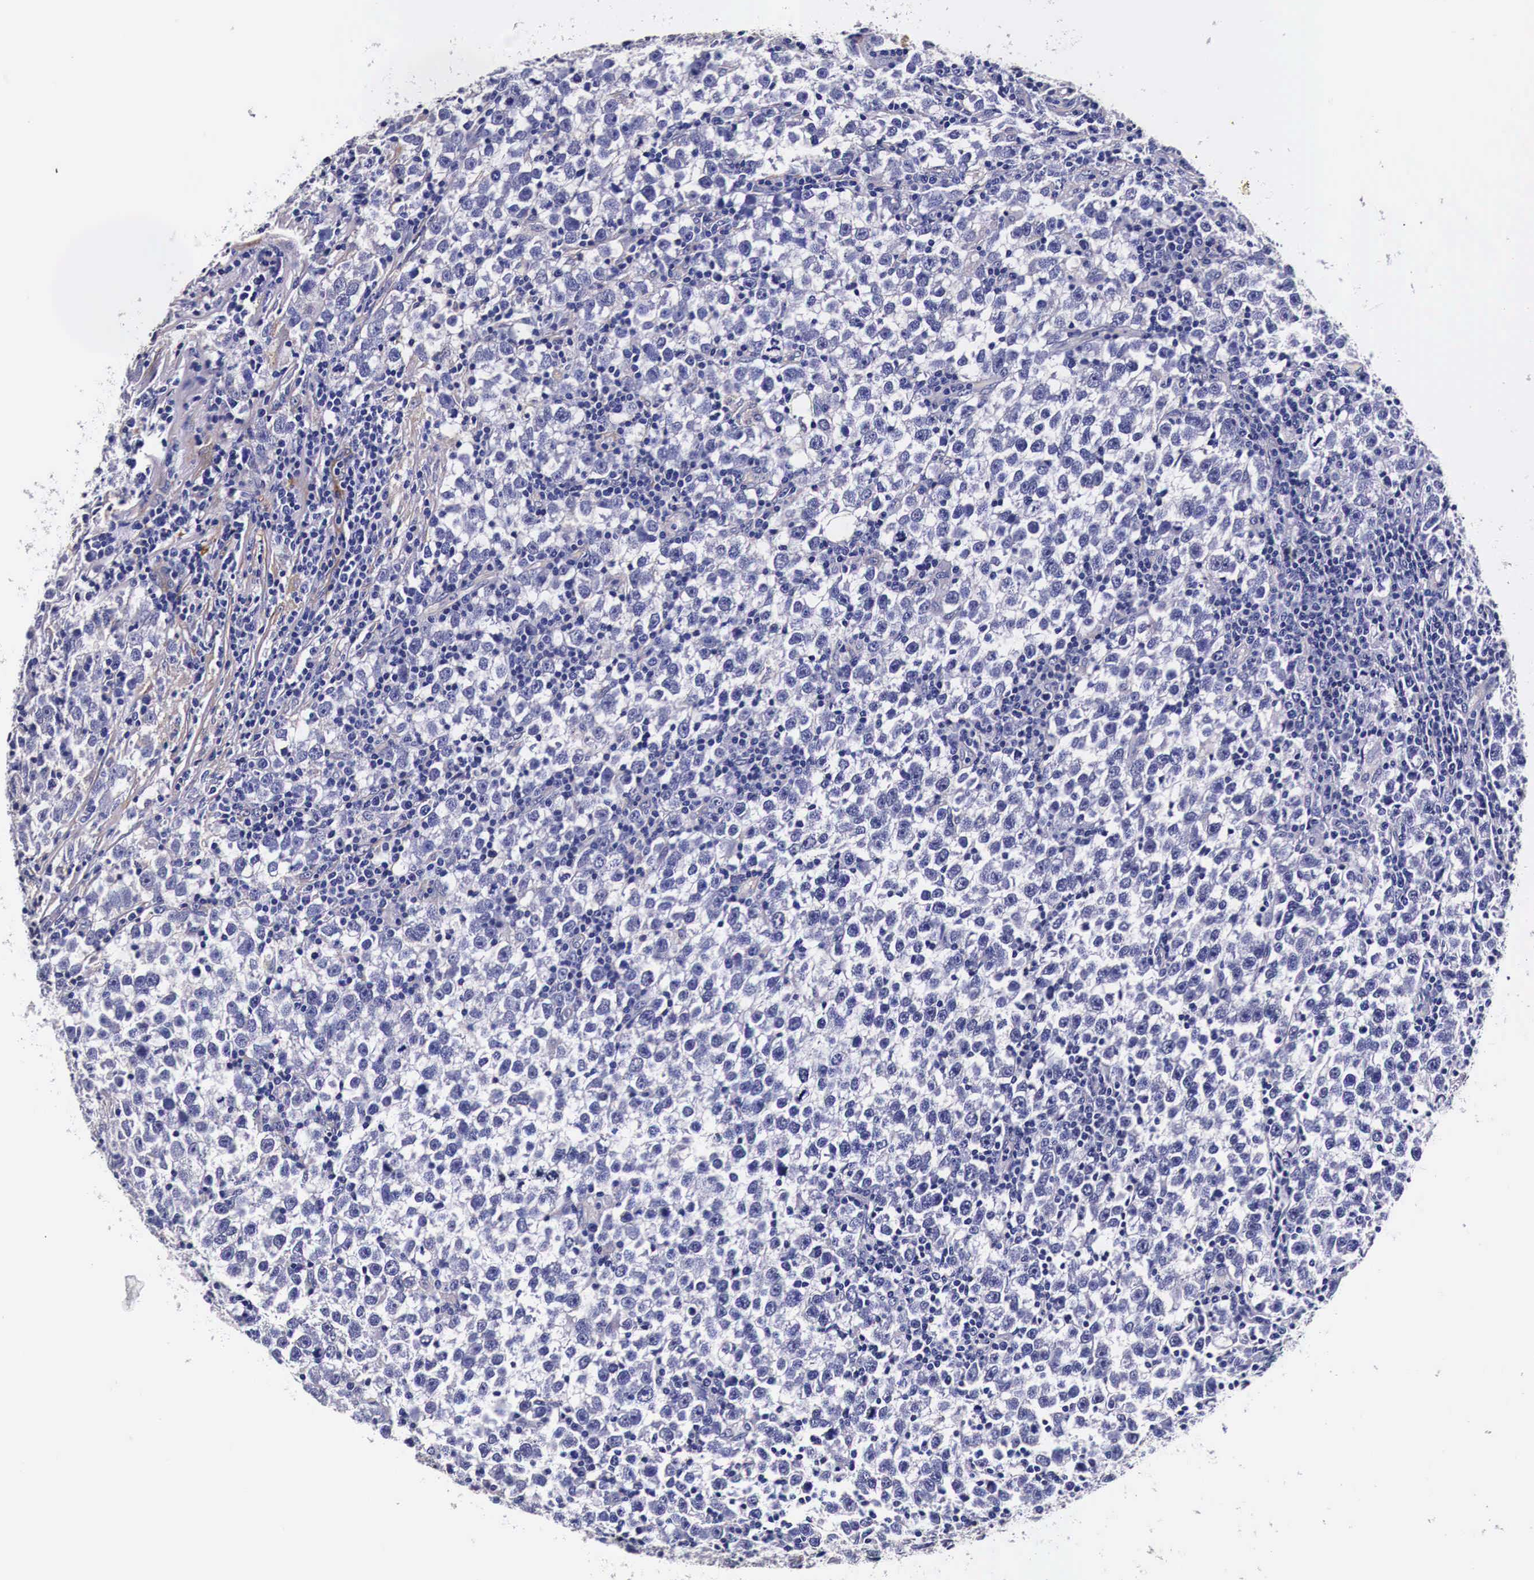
{"staining": {"intensity": "negative", "quantity": "none", "location": "none"}, "tissue": "testis cancer", "cell_type": "Tumor cells", "image_type": "cancer", "snomed": [{"axis": "morphology", "description": "Seminoma, NOS"}, {"axis": "topography", "description": "Testis"}], "caption": "Human seminoma (testis) stained for a protein using immunohistochemistry (IHC) demonstrates no expression in tumor cells.", "gene": "HSPB1", "patient": {"sex": "male", "age": 43}}